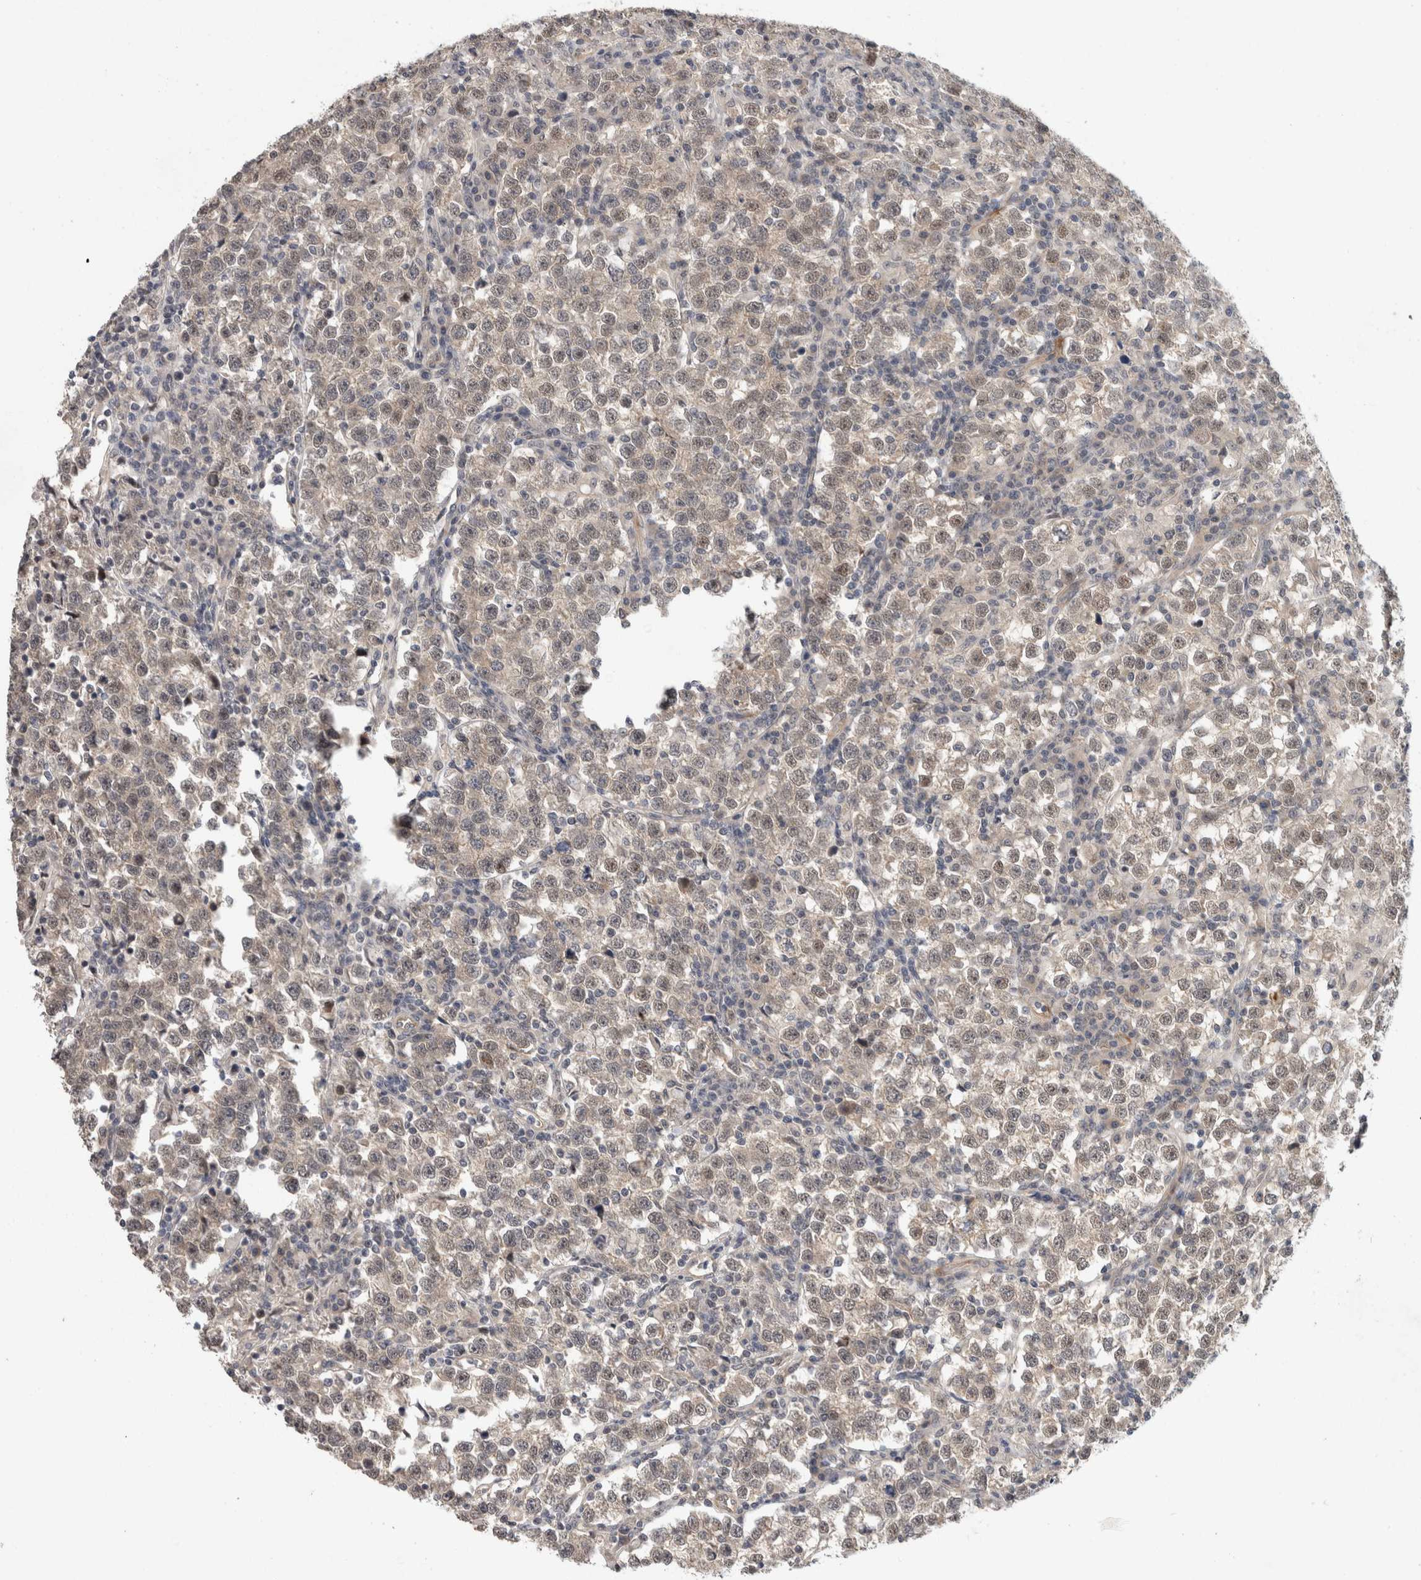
{"staining": {"intensity": "negative", "quantity": "none", "location": "none"}, "tissue": "testis cancer", "cell_type": "Tumor cells", "image_type": "cancer", "snomed": [{"axis": "morphology", "description": "Normal tissue, NOS"}, {"axis": "morphology", "description": "Seminoma, NOS"}, {"axis": "topography", "description": "Testis"}], "caption": "Tumor cells are negative for protein expression in human testis cancer.", "gene": "CRISPLD1", "patient": {"sex": "male", "age": 43}}